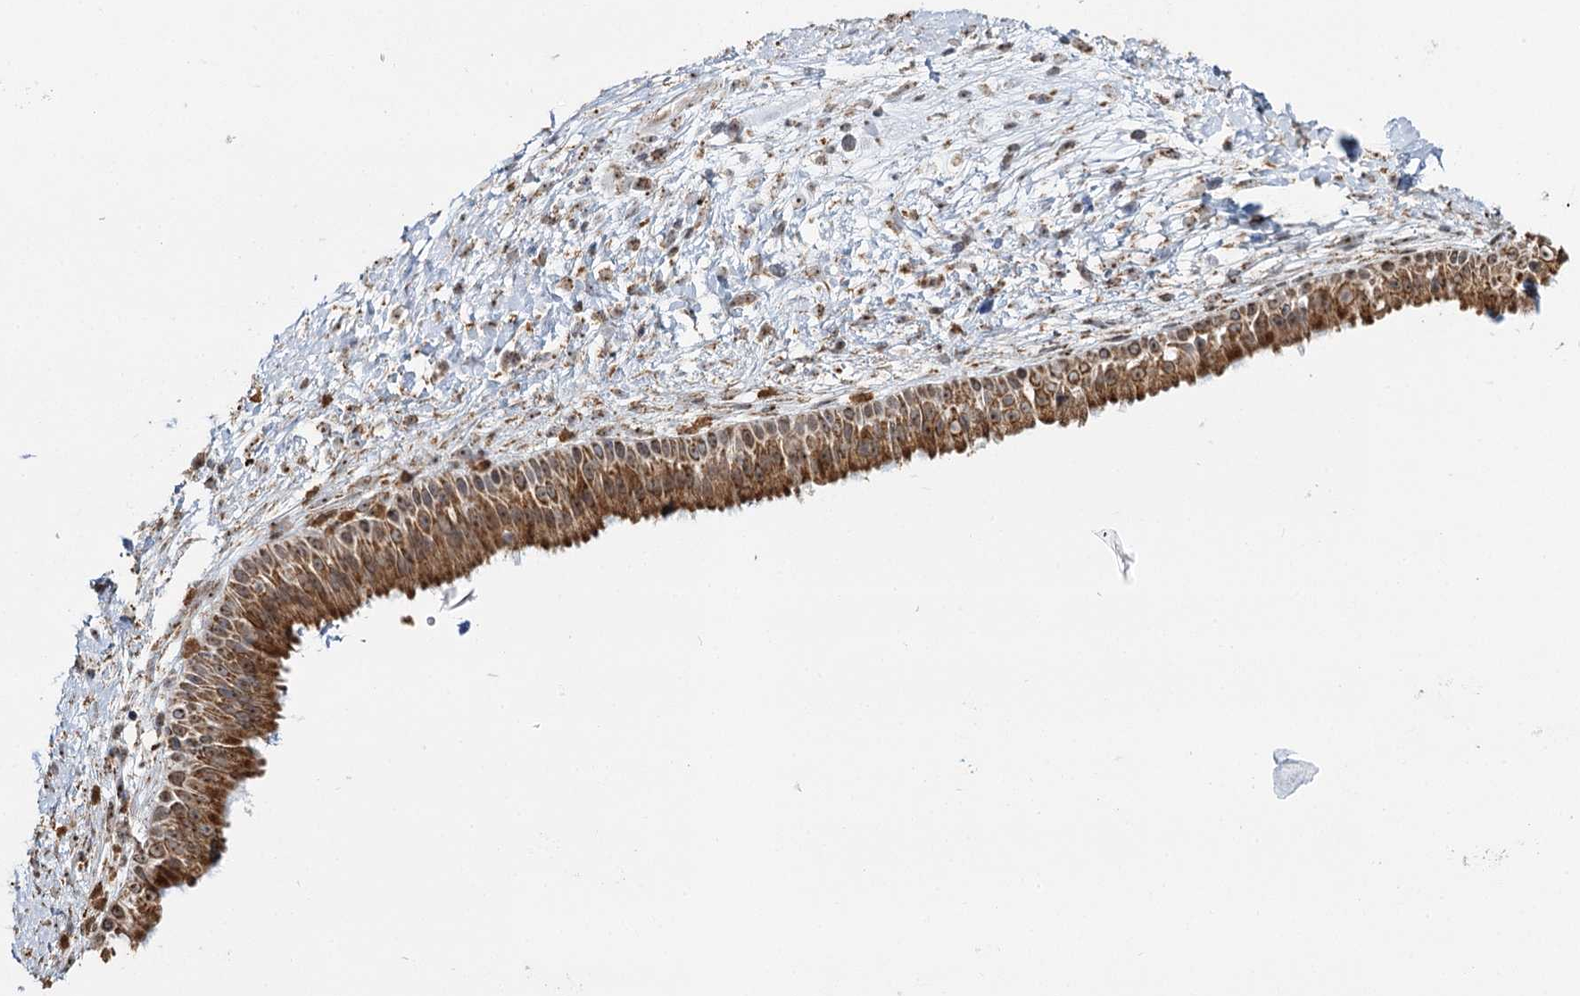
{"staining": {"intensity": "strong", "quantity": ">75%", "location": "cytoplasmic/membranous"}, "tissue": "nasopharynx", "cell_type": "Respiratory epithelial cells", "image_type": "normal", "snomed": [{"axis": "morphology", "description": "Normal tissue, NOS"}, {"axis": "topography", "description": "Nasopharynx"}], "caption": "This micrograph exhibits unremarkable nasopharynx stained with IHC to label a protein in brown. The cytoplasmic/membranous of respiratory epithelial cells show strong positivity for the protein. Nuclei are counter-stained blue.", "gene": "ATAD1", "patient": {"sex": "male", "age": 22}}